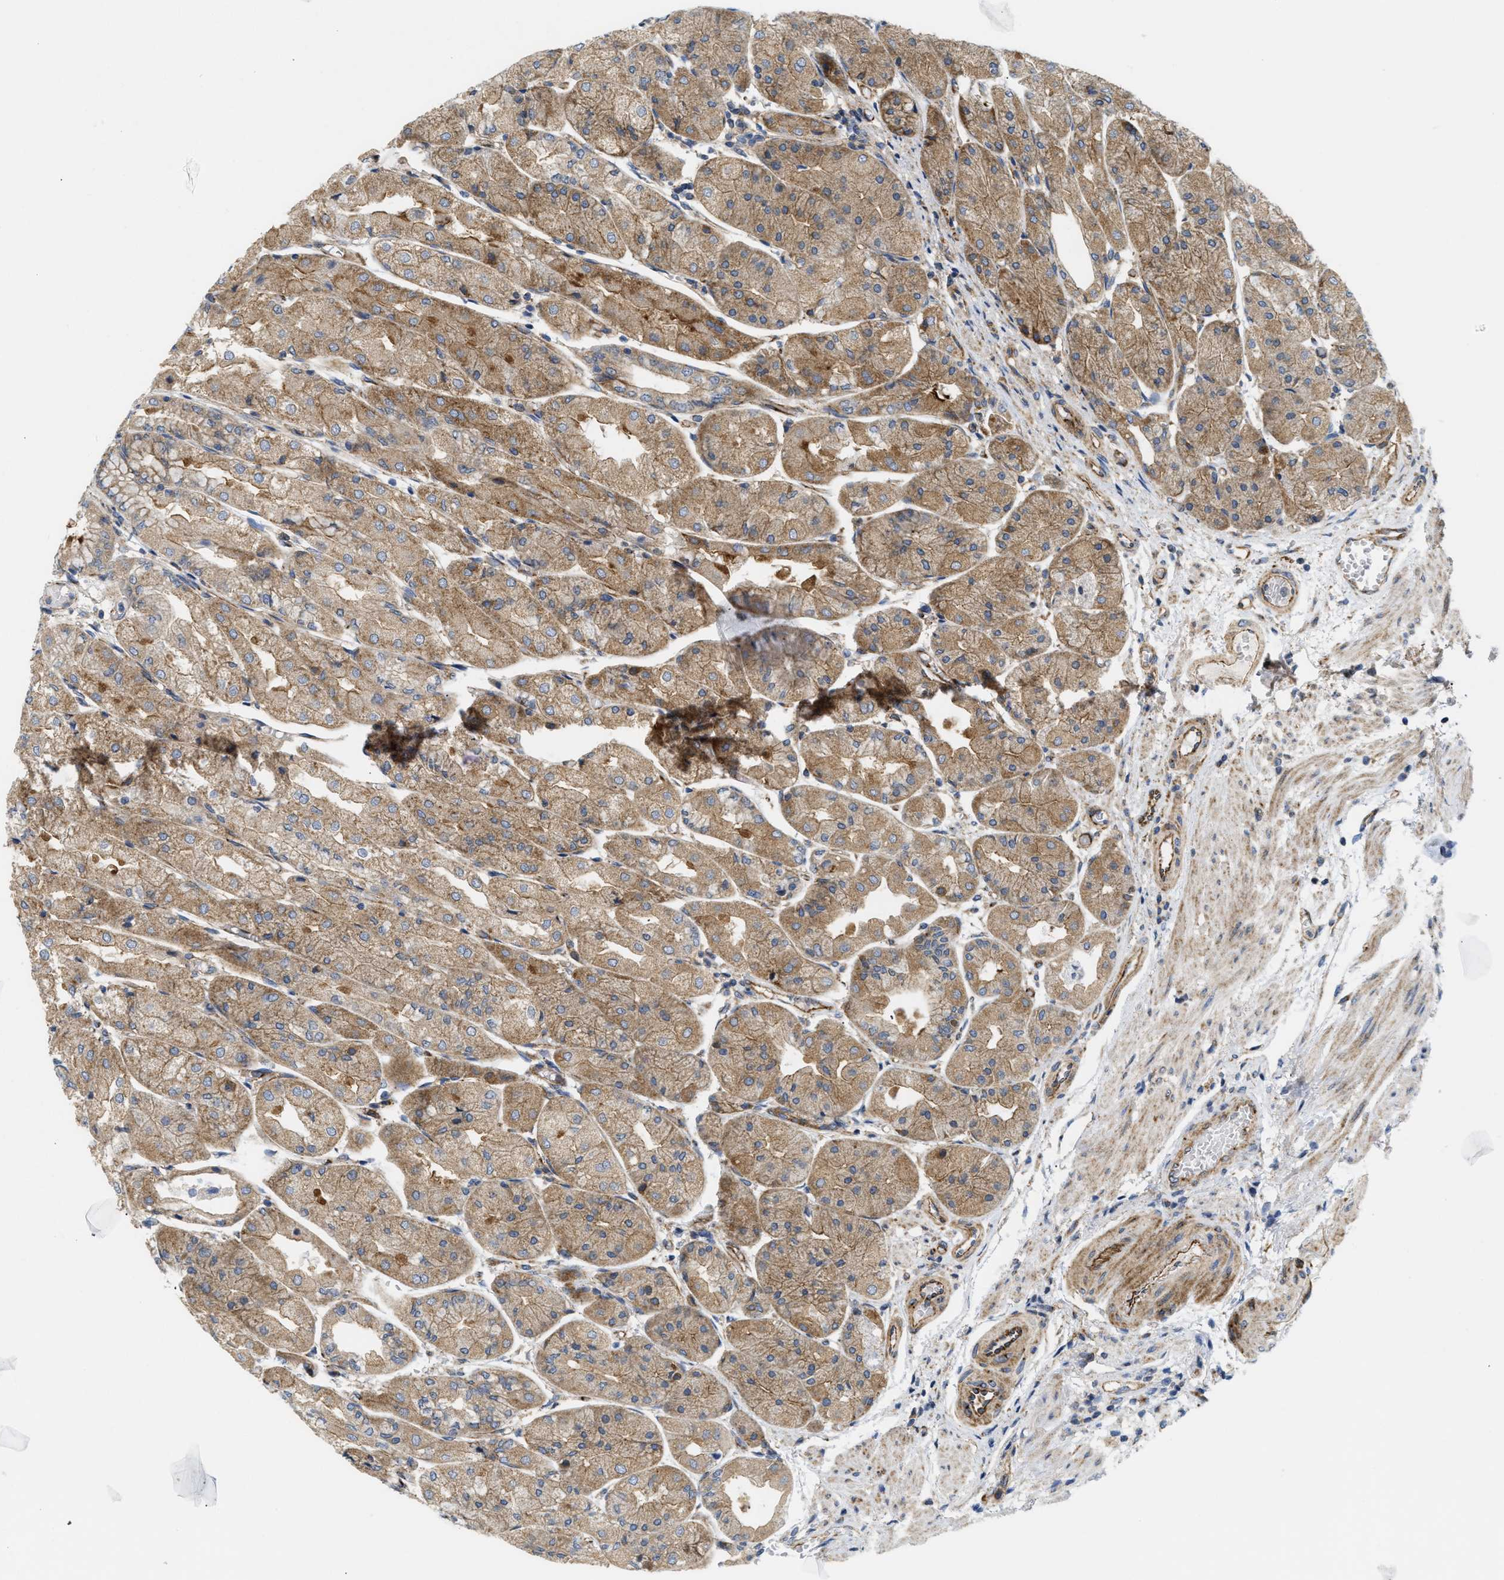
{"staining": {"intensity": "moderate", "quantity": ">75%", "location": "cytoplasmic/membranous"}, "tissue": "stomach", "cell_type": "Glandular cells", "image_type": "normal", "snomed": [{"axis": "morphology", "description": "Normal tissue, NOS"}, {"axis": "topography", "description": "Stomach, upper"}], "caption": "This histopathology image shows immunohistochemistry staining of unremarkable human stomach, with medium moderate cytoplasmic/membranous staining in about >75% of glandular cells.", "gene": "DCTN4", "patient": {"sex": "male", "age": 72}}